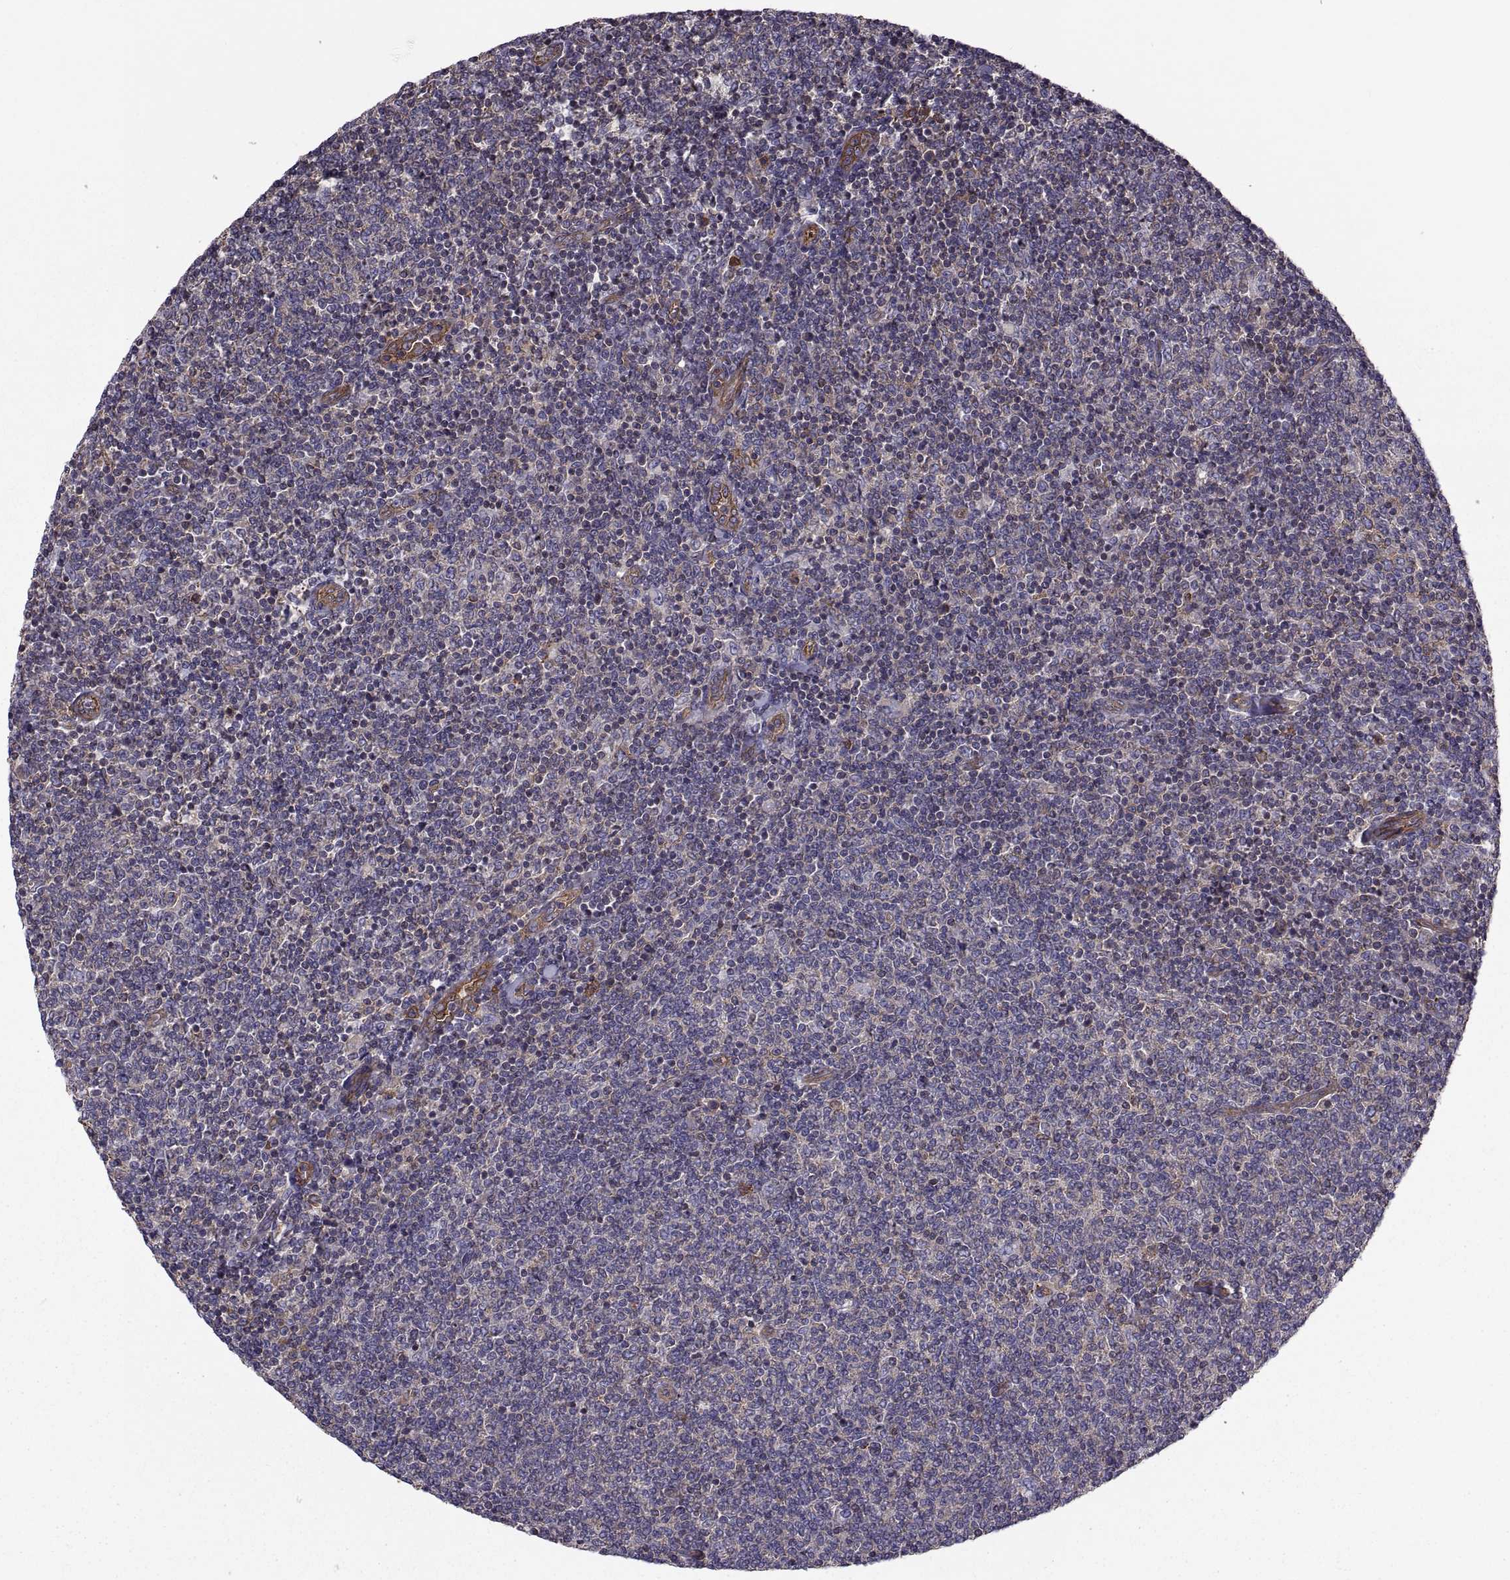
{"staining": {"intensity": "negative", "quantity": "none", "location": "none"}, "tissue": "lymphoma", "cell_type": "Tumor cells", "image_type": "cancer", "snomed": [{"axis": "morphology", "description": "Malignant lymphoma, non-Hodgkin's type, Low grade"}, {"axis": "topography", "description": "Lymph node"}], "caption": "Human lymphoma stained for a protein using IHC reveals no staining in tumor cells.", "gene": "MYH9", "patient": {"sex": "male", "age": 52}}